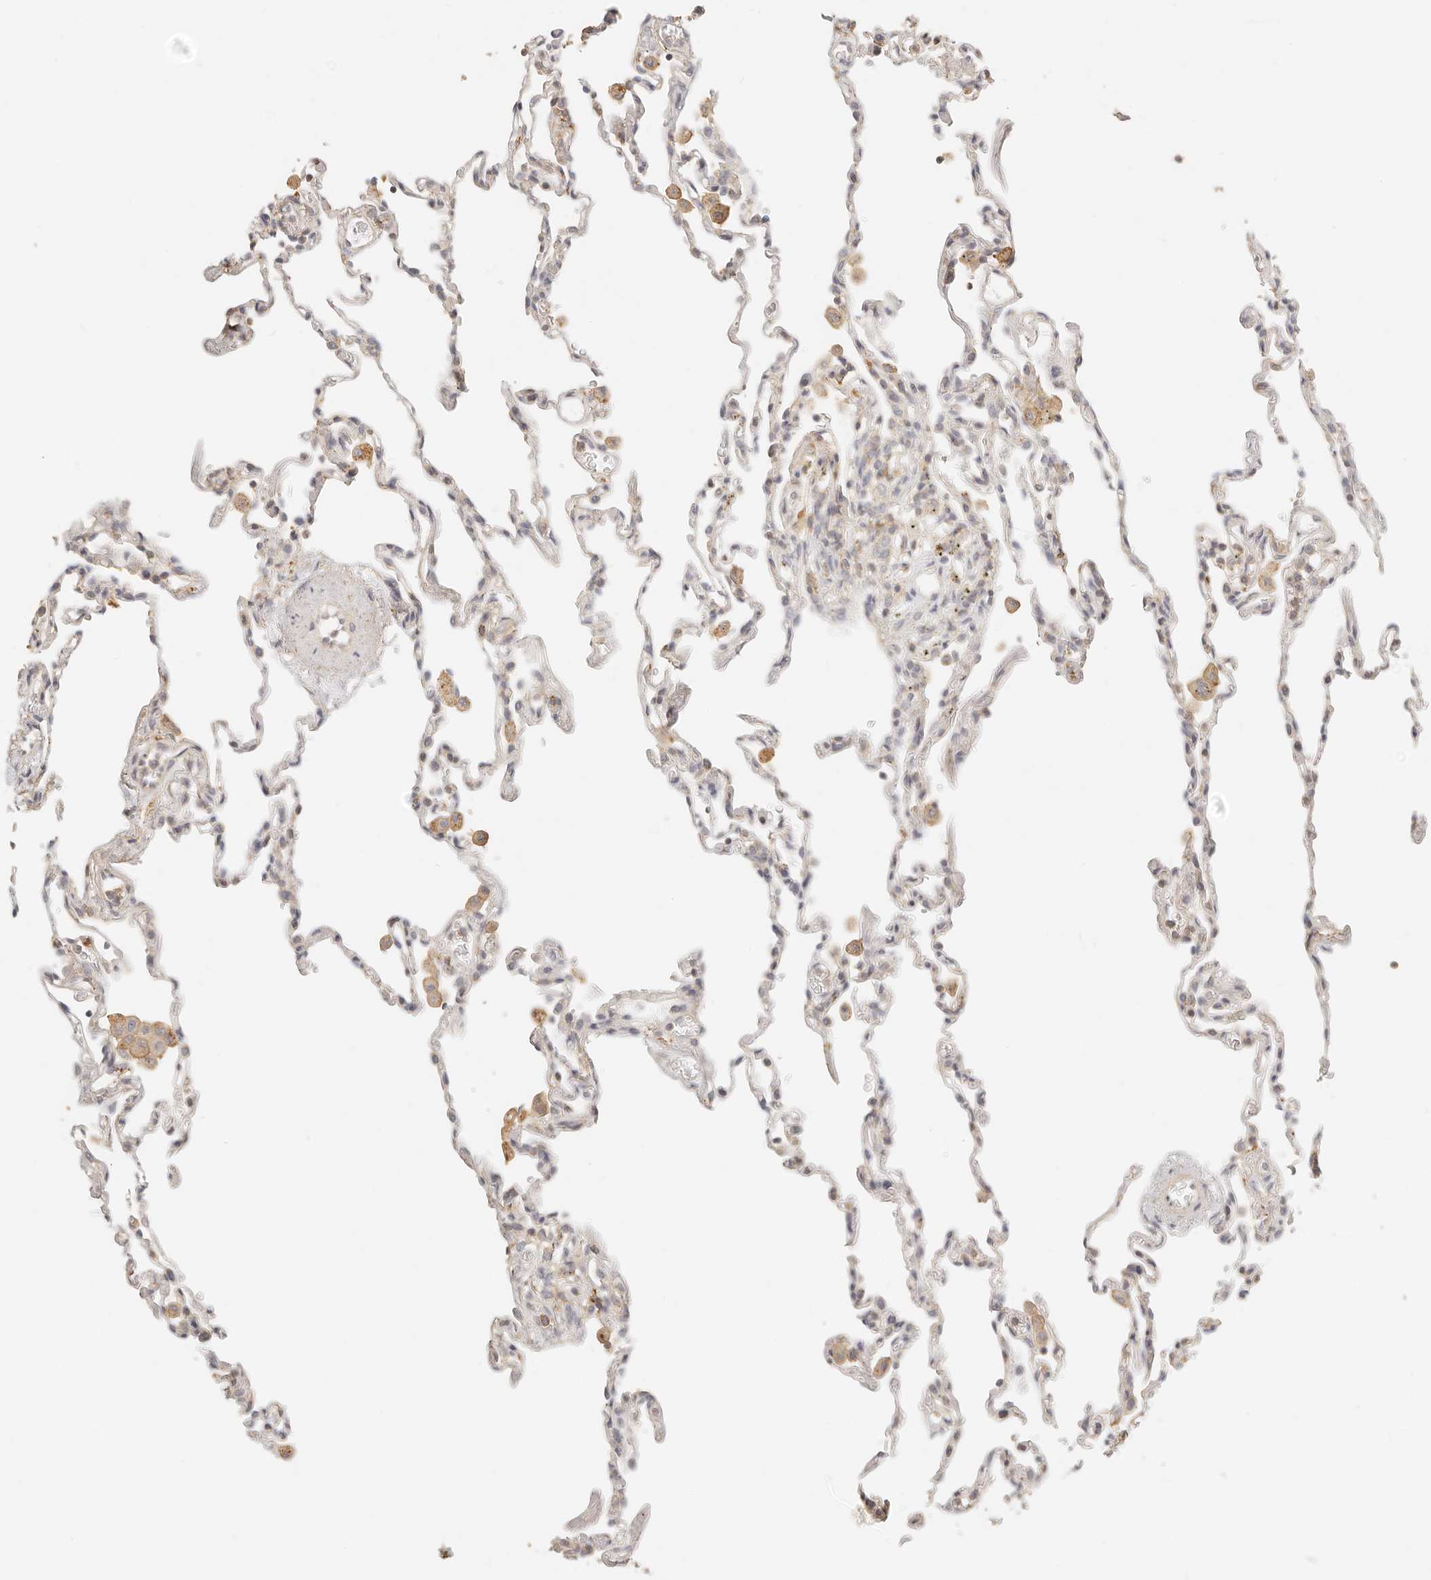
{"staining": {"intensity": "moderate", "quantity": "<25%", "location": "cytoplasmic/membranous"}, "tissue": "lung", "cell_type": "Alveolar cells", "image_type": "normal", "snomed": [{"axis": "morphology", "description": "Normal tissue, NOS"}, {"axis": "topography", "description": "Lung"}], "caption": "Immunohistochemical staining of normal lung demonstrates low levels of moderate cytoplasmic/membranous positivity in approximately <25% of alveolar cells.", "gene": "CNMD", "patient": {"sex": "male", "age": 59}}